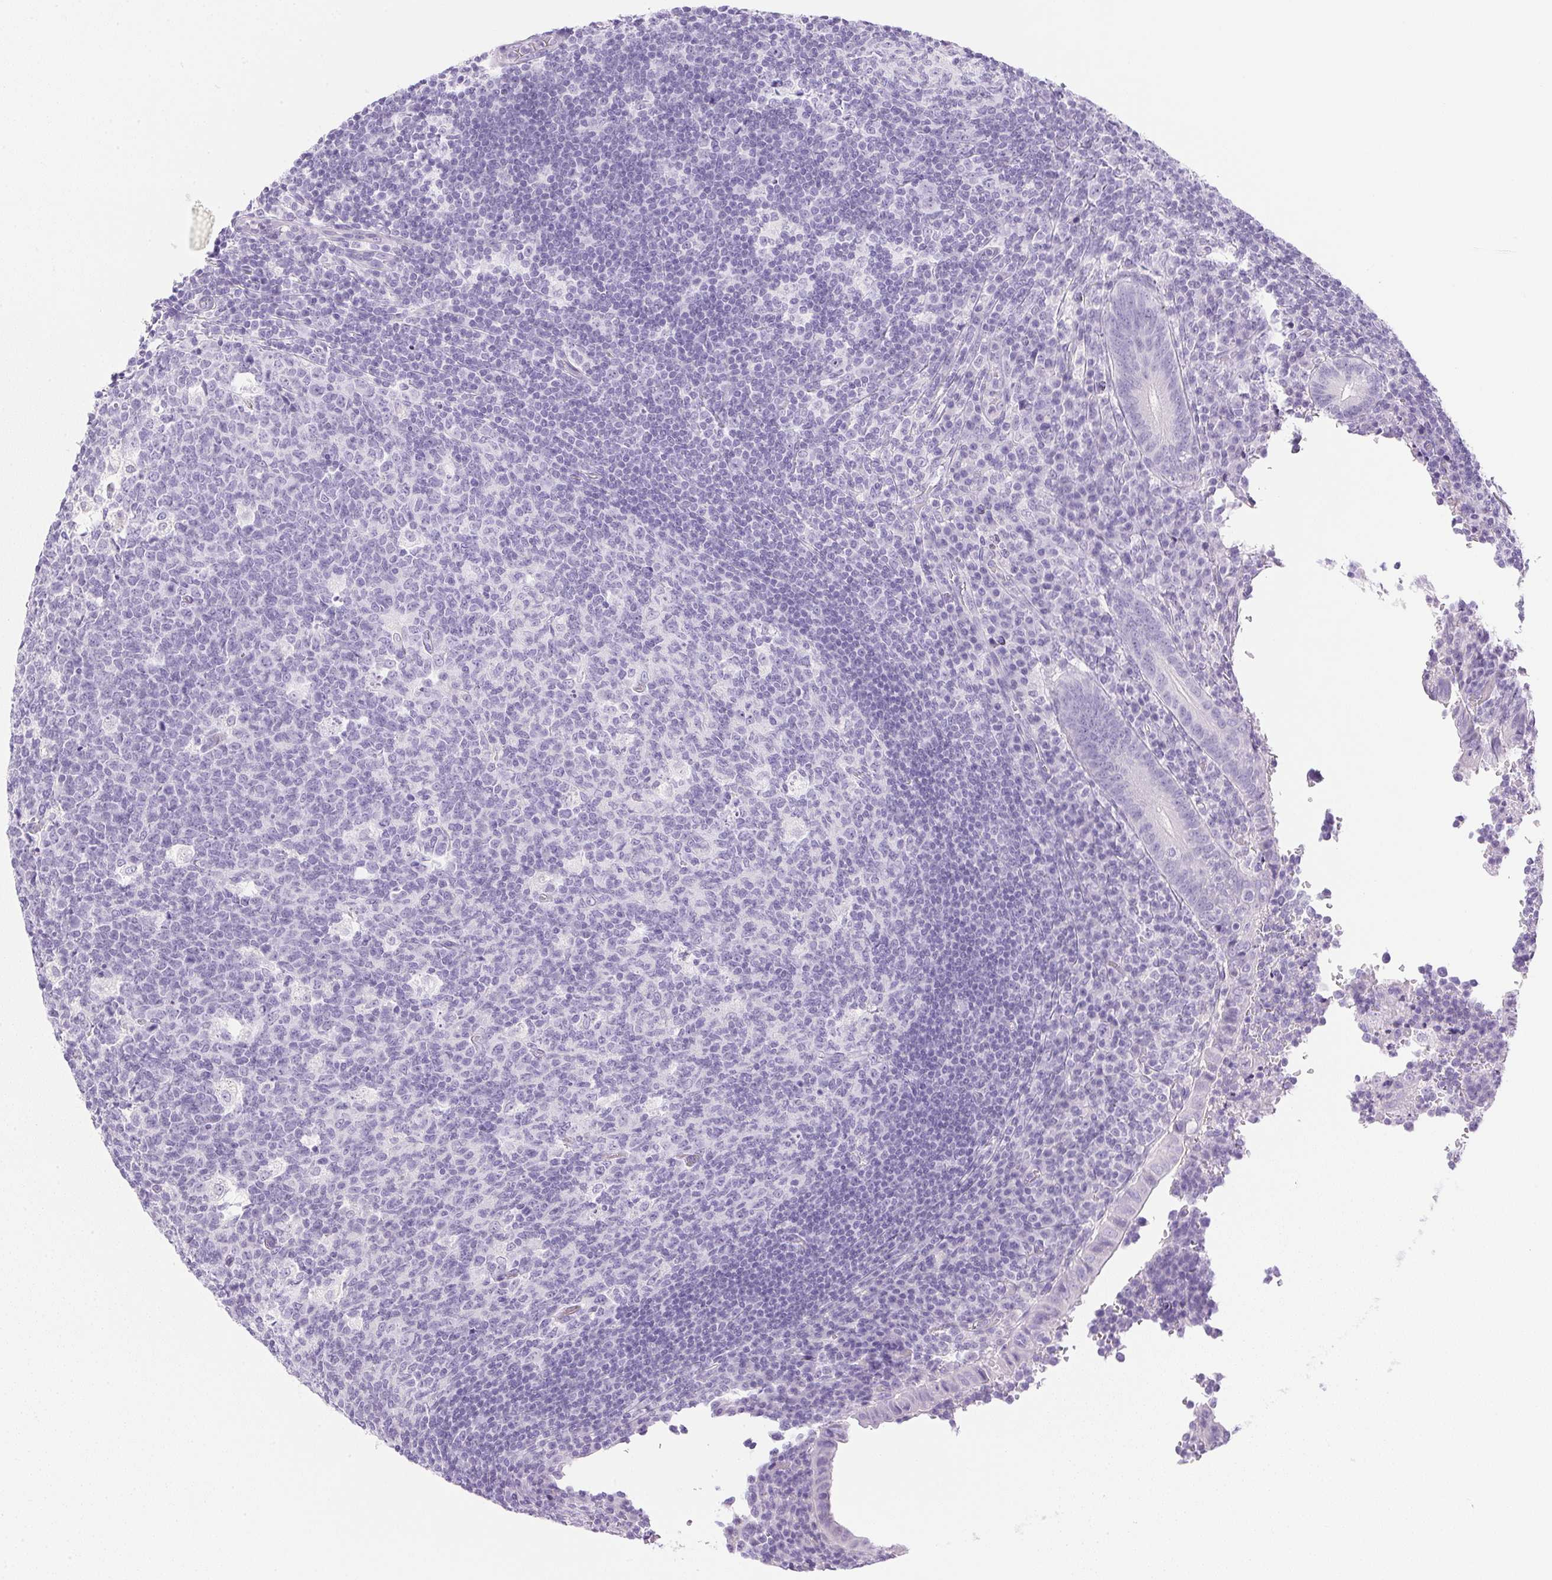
{"staining": {"intensity": "negative", "quantity": "none", "location": "none"}, "tissue": "appendix", "cell_type": "Glandular cells", "image_type": "normal", "snomed": [{"axis": "morphology", "description": "Normal tissue, NOS"}, {"axis": "topography", "description": "Appendix"}], "caption": "Glandular cells show no significant staining in benign appendix. (DAB (3,3'-diaminobenzidine) immunohistochemistry with hematoxylin counter stain).", "gene": "ATP6V0A4", "patient": {"sex": "male", "age": 18}}